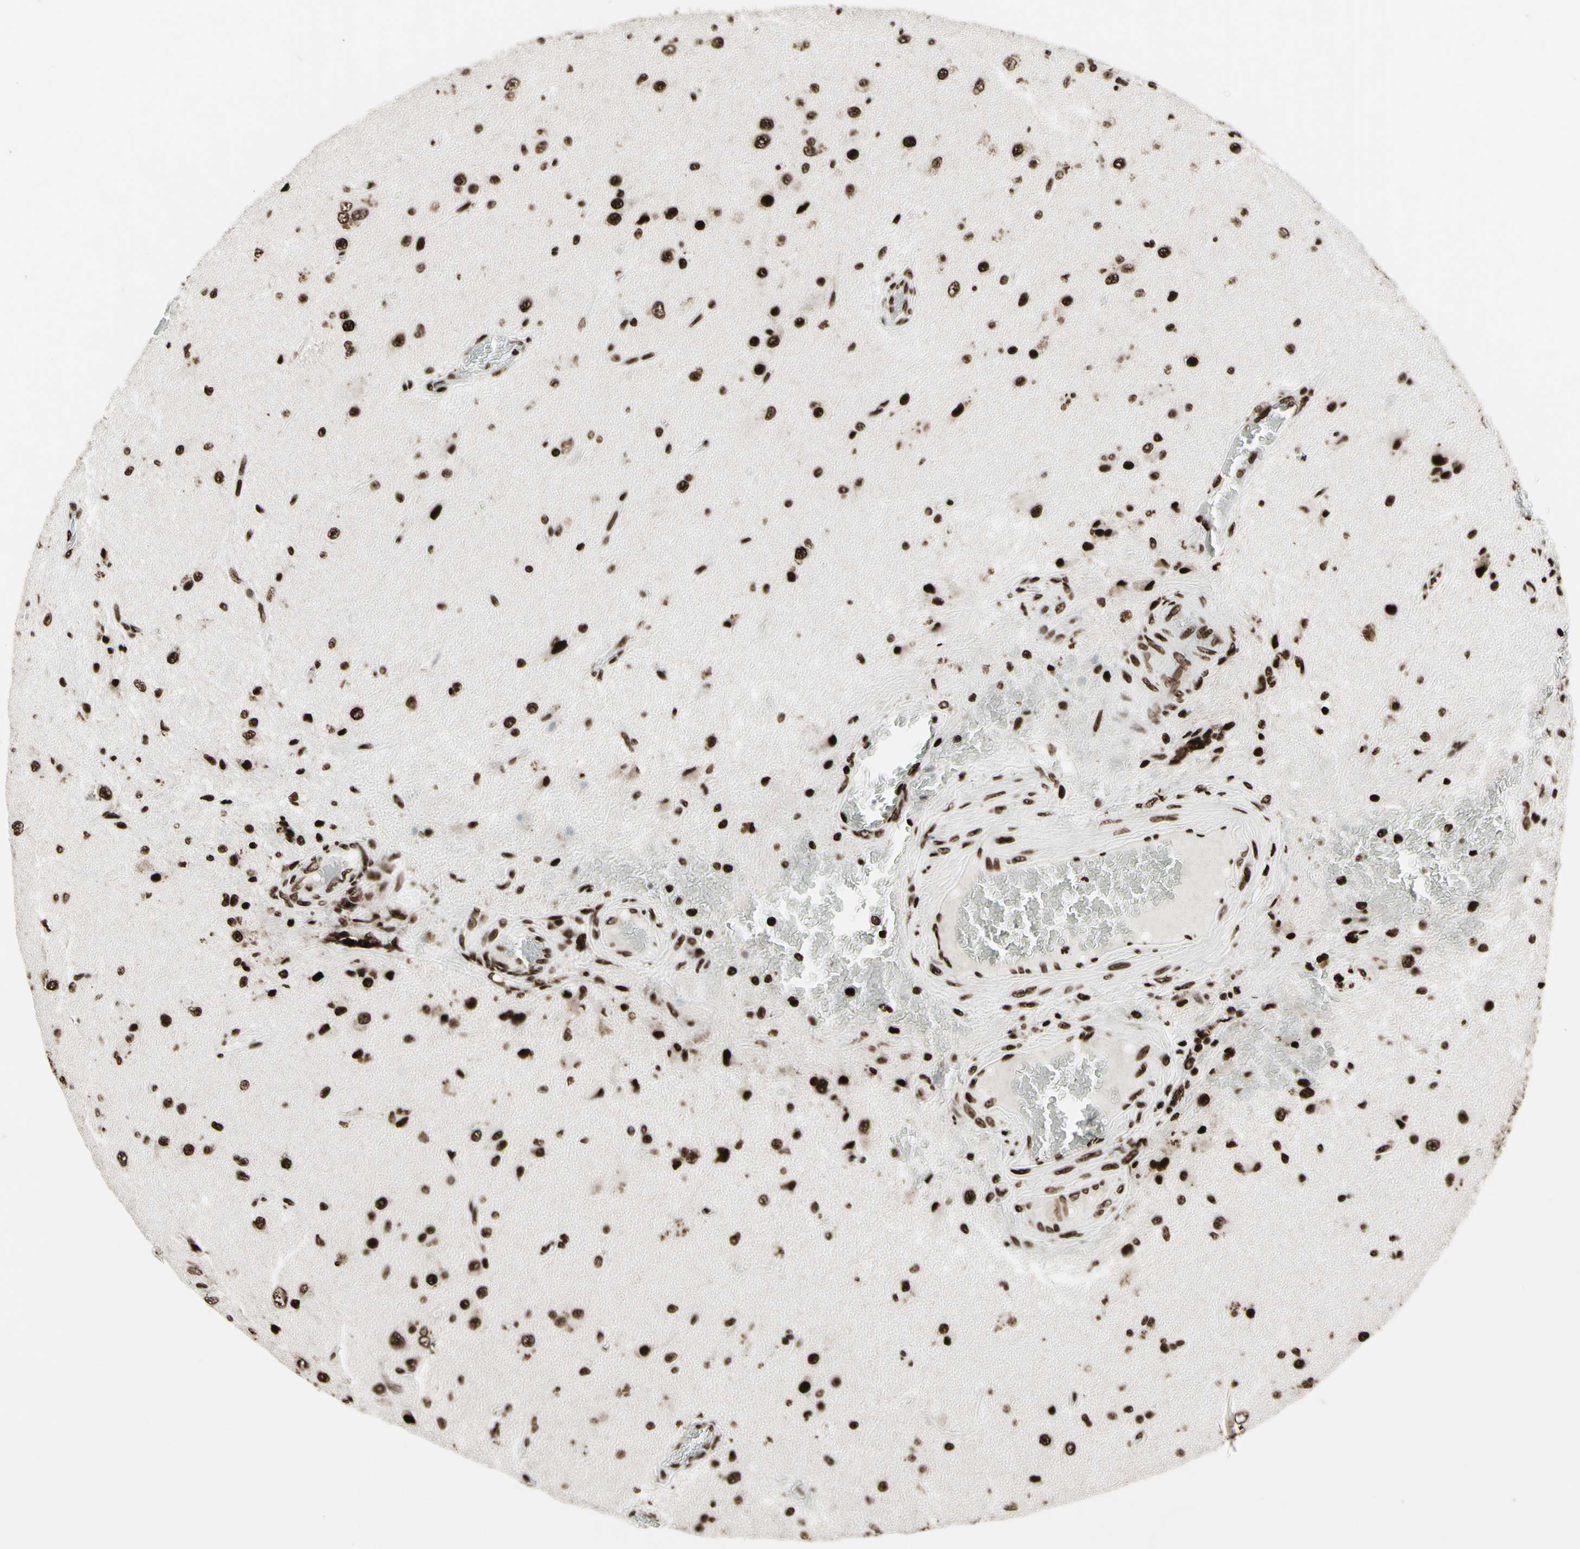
{"staining": {"intensity": "strong", "quantity": ">75%", "location": "nuclear"}, "tissue": "glioma", "cell_type": "Tumor cells", "image_type": "cancer", "snomed": [{"axis": "morphology", "description": "Glioma, malignant, High grade"}, {"axis": "topography", "description": "pancreas cauda"}], "caption": "IHC staining of glioma, which demonstrates high levels of strong nuclear expression in approximately >75% of tumor cells indicating strong nuclear protein positivity. The staining was performed using DAB (brown) for protein detection and nuclei were counterstained in hematoxylin (blue).", "gene": "U2AF2", "patient": {"sex": "male", "age": 60}}